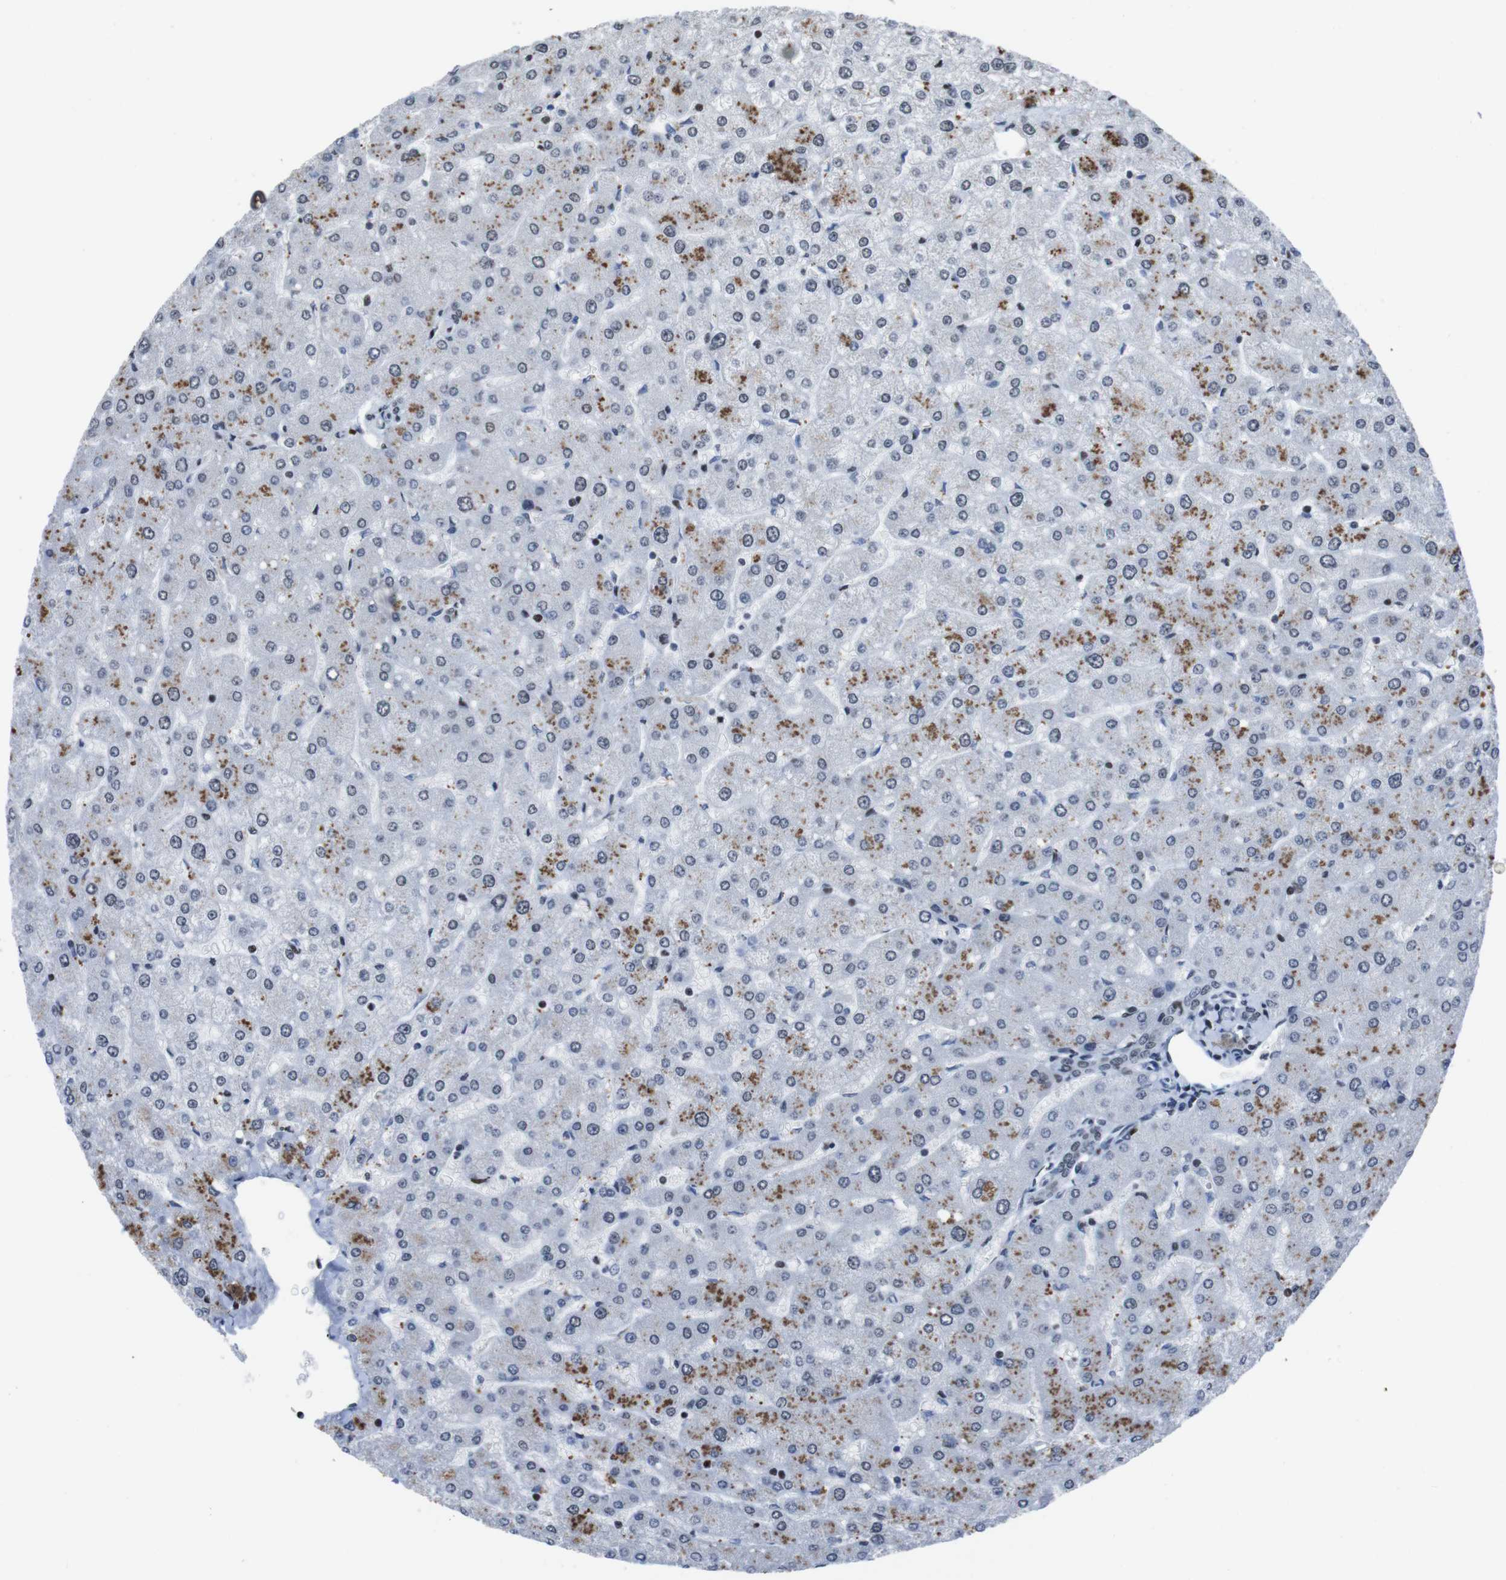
{"staining": {"intensity": "negative", "quantity": "none", "location": "none"}, "tissue": "liver", "cell_type": "Cholangiocytes", "image_type": "normal", "snomed": [{"axis": "morphology", "description": "Normal tissue, NOS"}, {"axis": "topography", "description": "Liver"}], "caption": "Immunohistochemistry (IHC) of unremarkable liver displays no expression in cholangiocytes.", "gene": "PIP4P2", "patient": {"sex": "male", "age": 55}}